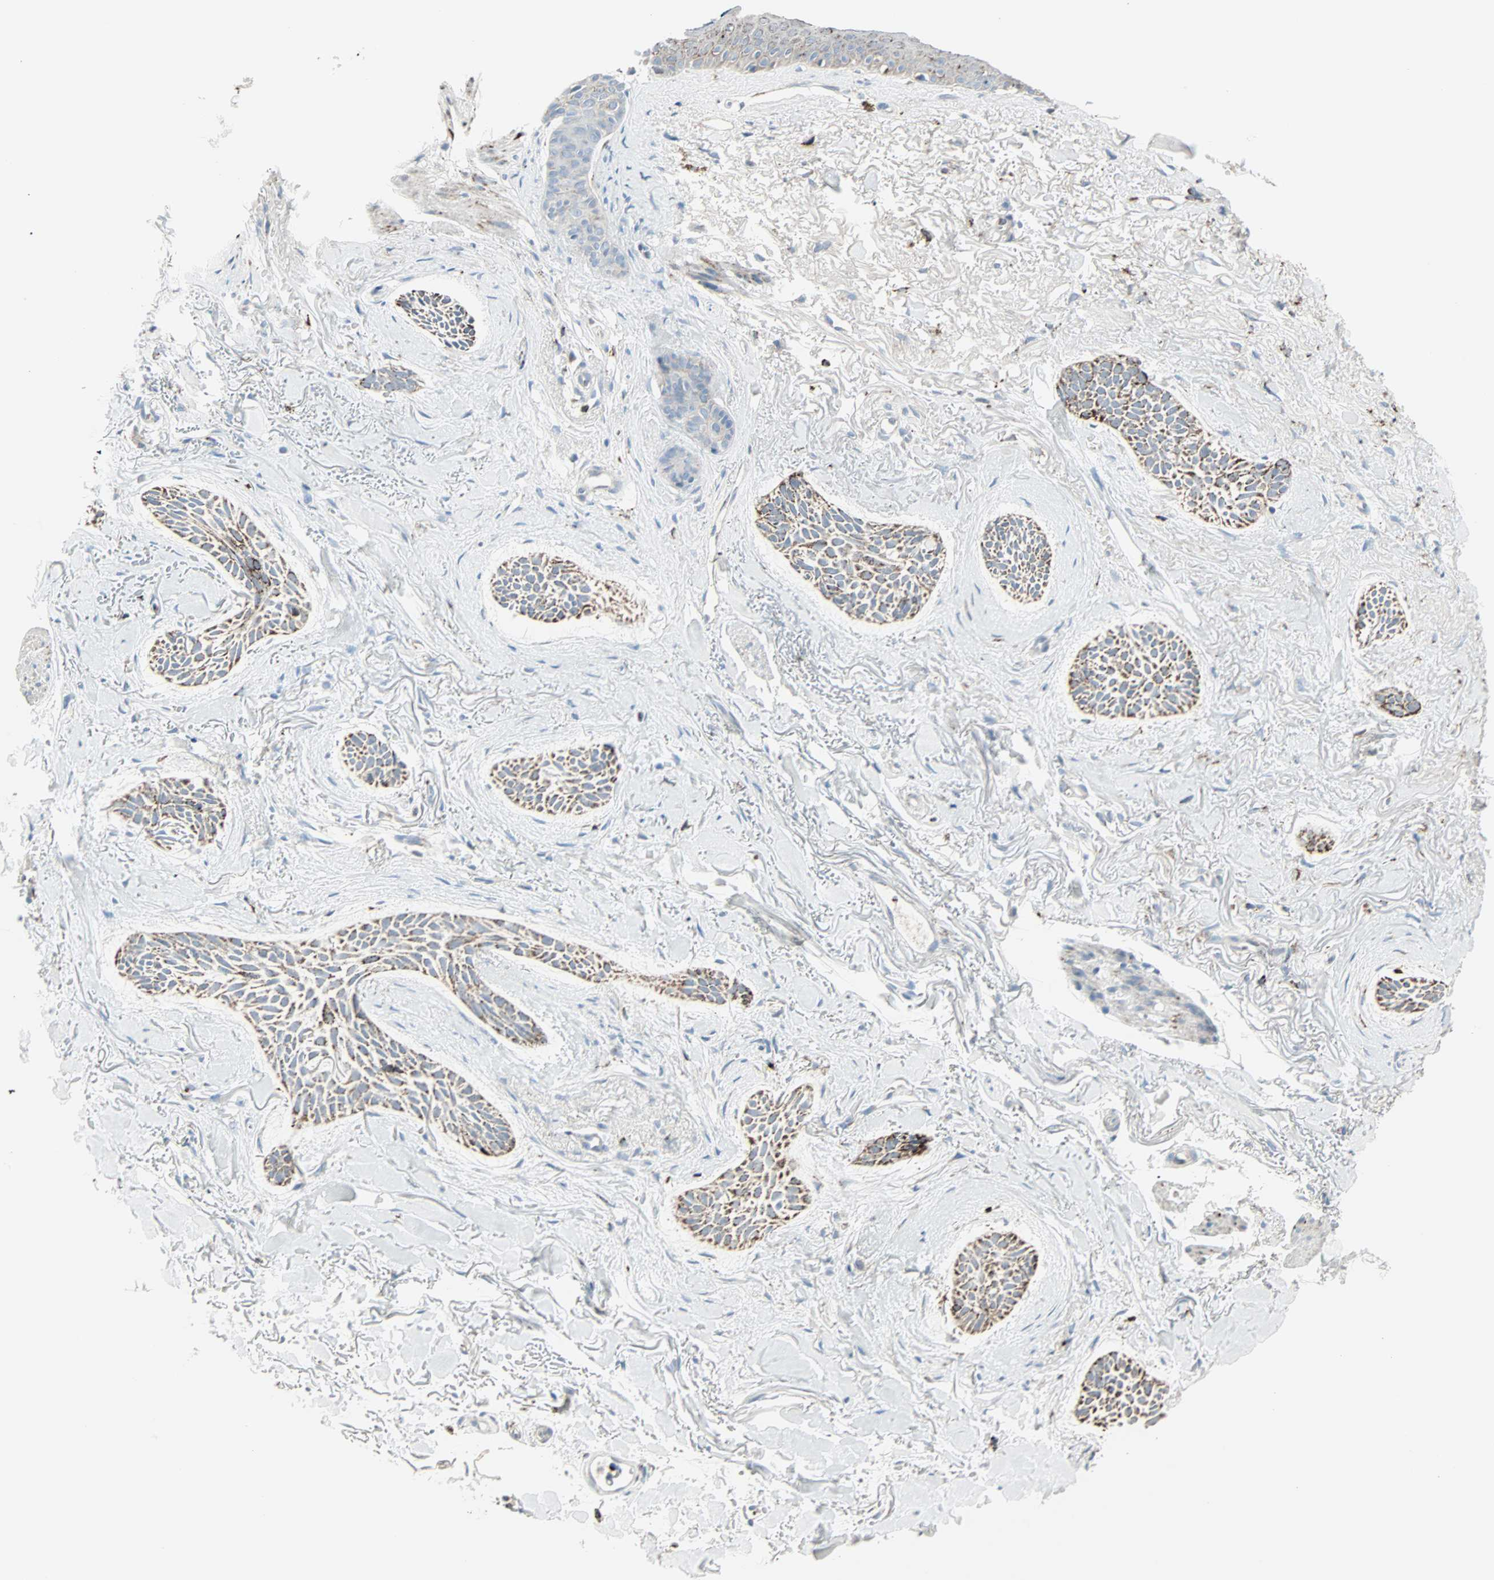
{"staining": {"intensity": "moderate", "quantity": "25%-75%", "location": "cytoplasmic/membranous"}, "tissue": "skin cancer", "cell_type": "Tumor cells", "image_type": "cancer", "snomed": [{"axis": "morphology", "description": "Normal tissue, NOS"}, {"axis": "morphology", "description": "Basal cell carcinoma"}, {"axis": "topography", "description": "Skin"}], "caption": "Moderate cytoplasmic/membranous staining for a protein is identified in about 25%-75% of tumor cells of basal cell carcinoma (skin) using immunohistochemistry (IHC).", "gene": "IDH2", "patient": {"sex": "female", "age": 84}}